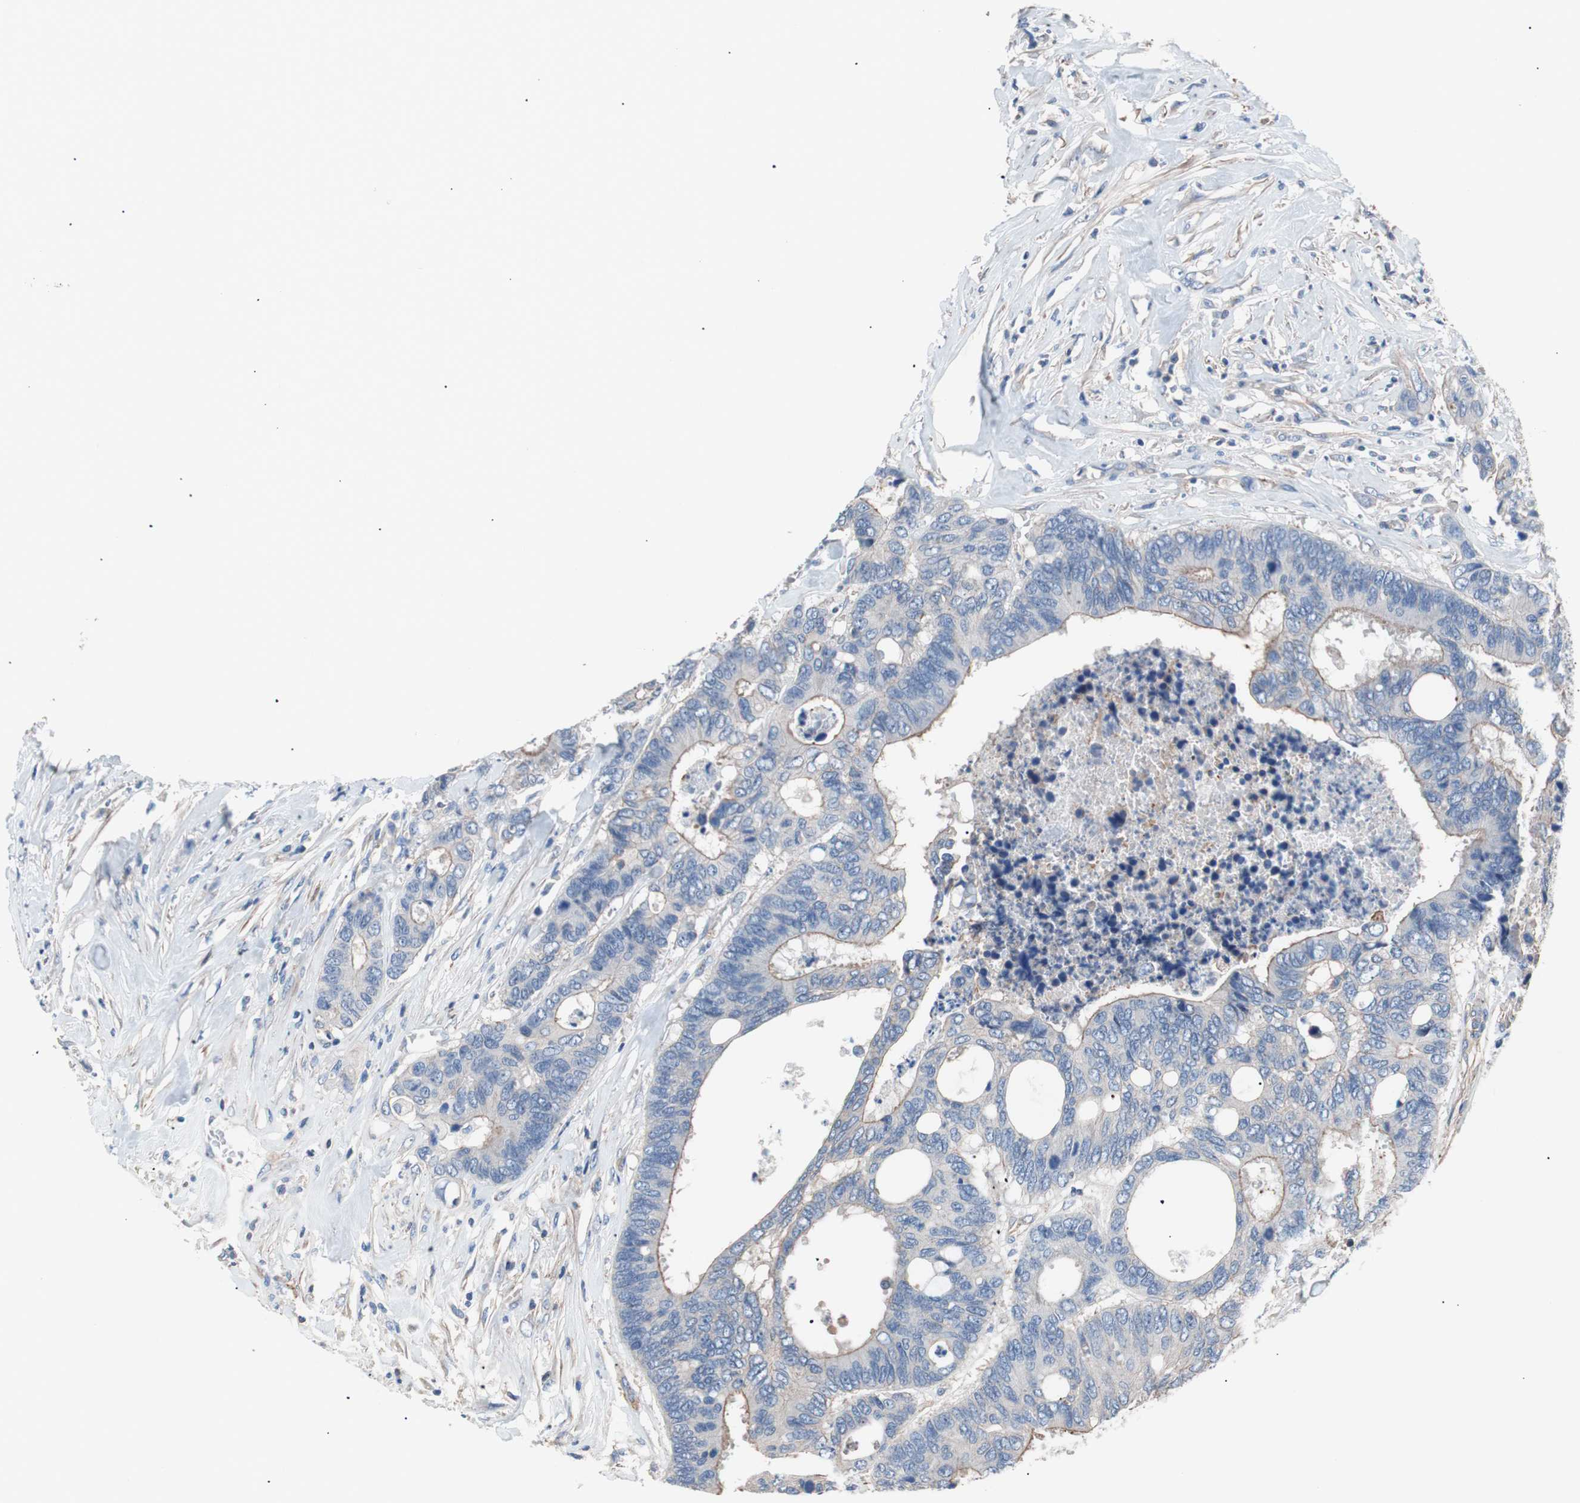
{"staining": {"intensity": "weak", "quantity": "25%-75%", "location": "cytoplasmic/membranous"}, "tissue": "colorectal cancer", "cell_type": "Tumor cells", "image_type": "cancer", "snomed": [{"axis": "morphology", "description": "Adenocarcinoma, NOS"}, {"axis": "topography", "description": "Rectum"}], "caption": "The photomicrograph shows staining of colorectal cancer (adenocarcinoma), revealing weak cytoplasmic/membranous protein staining (brown color) within tumor cells.", "gene": "GPR160", "patient": {"sex": "male", "age": 55}}